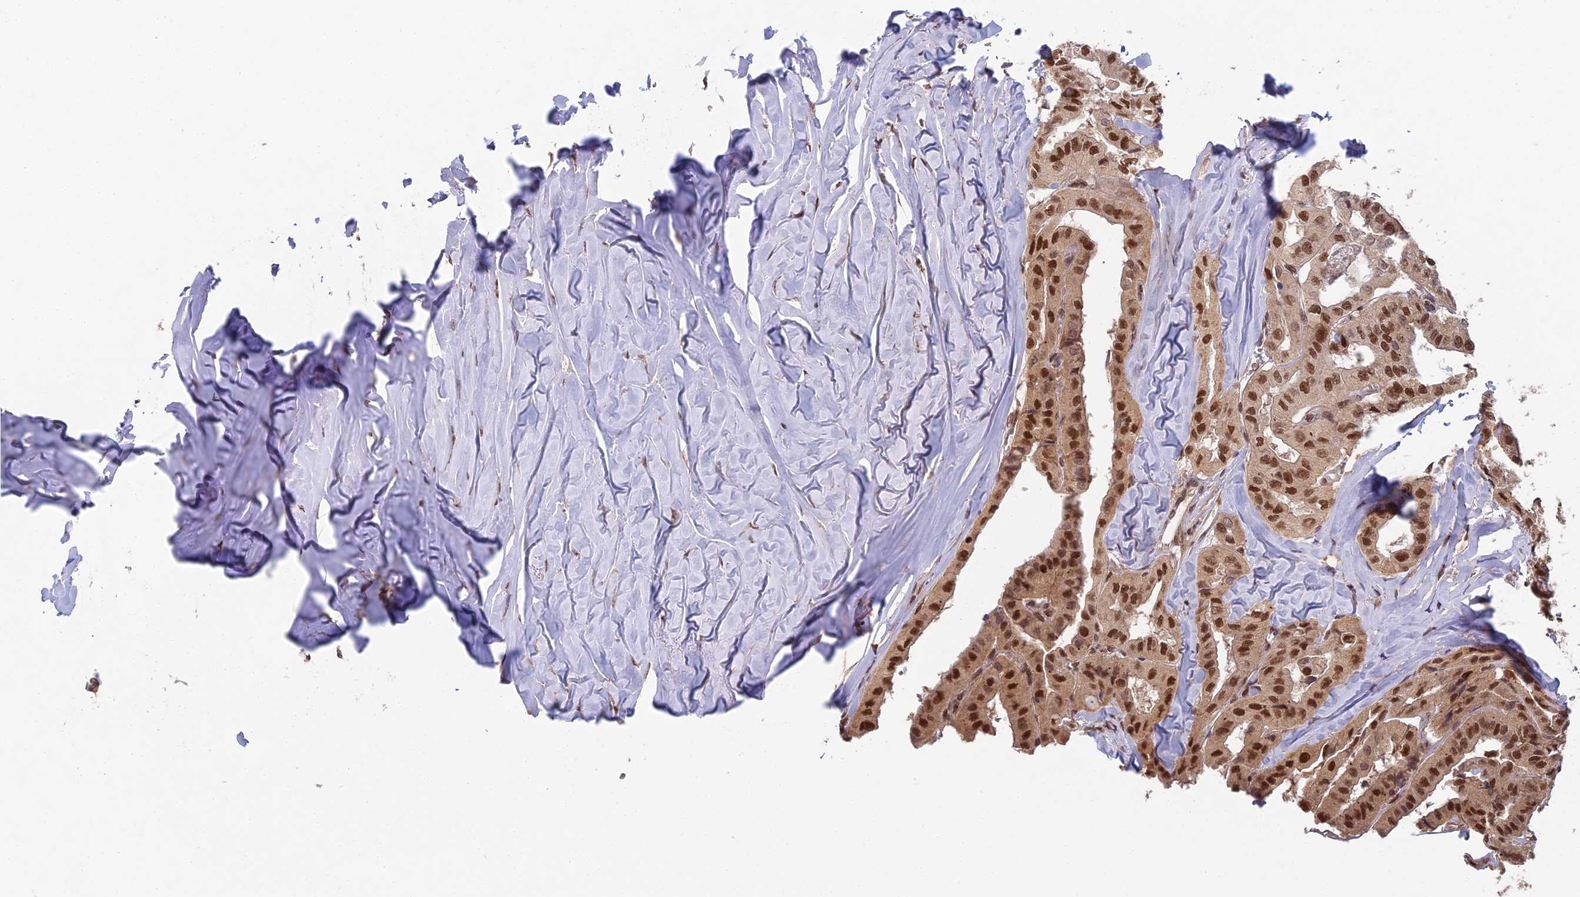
{"staining": {"intensity": "strong", "quantity": ">75%", "location": "nuclear"}, "tissue": "thyroid cancer", "cell_type": "Tumor cells", "image_type": "cancer", "snomed": [{"axis": "morphology", "description": "Papillary adenocarcinoma, NOS"}, {"axis": "topography", "description": "Thyroid gland"}], "caption": "Strong nuclear positivity for a protein is identified in about >75% of tumor cells of papillary adenocarcinoma (thyroid) using immunohistochemistry.", "gene": "RANBP3", "patient": {"sex": "female", "age": 59}}